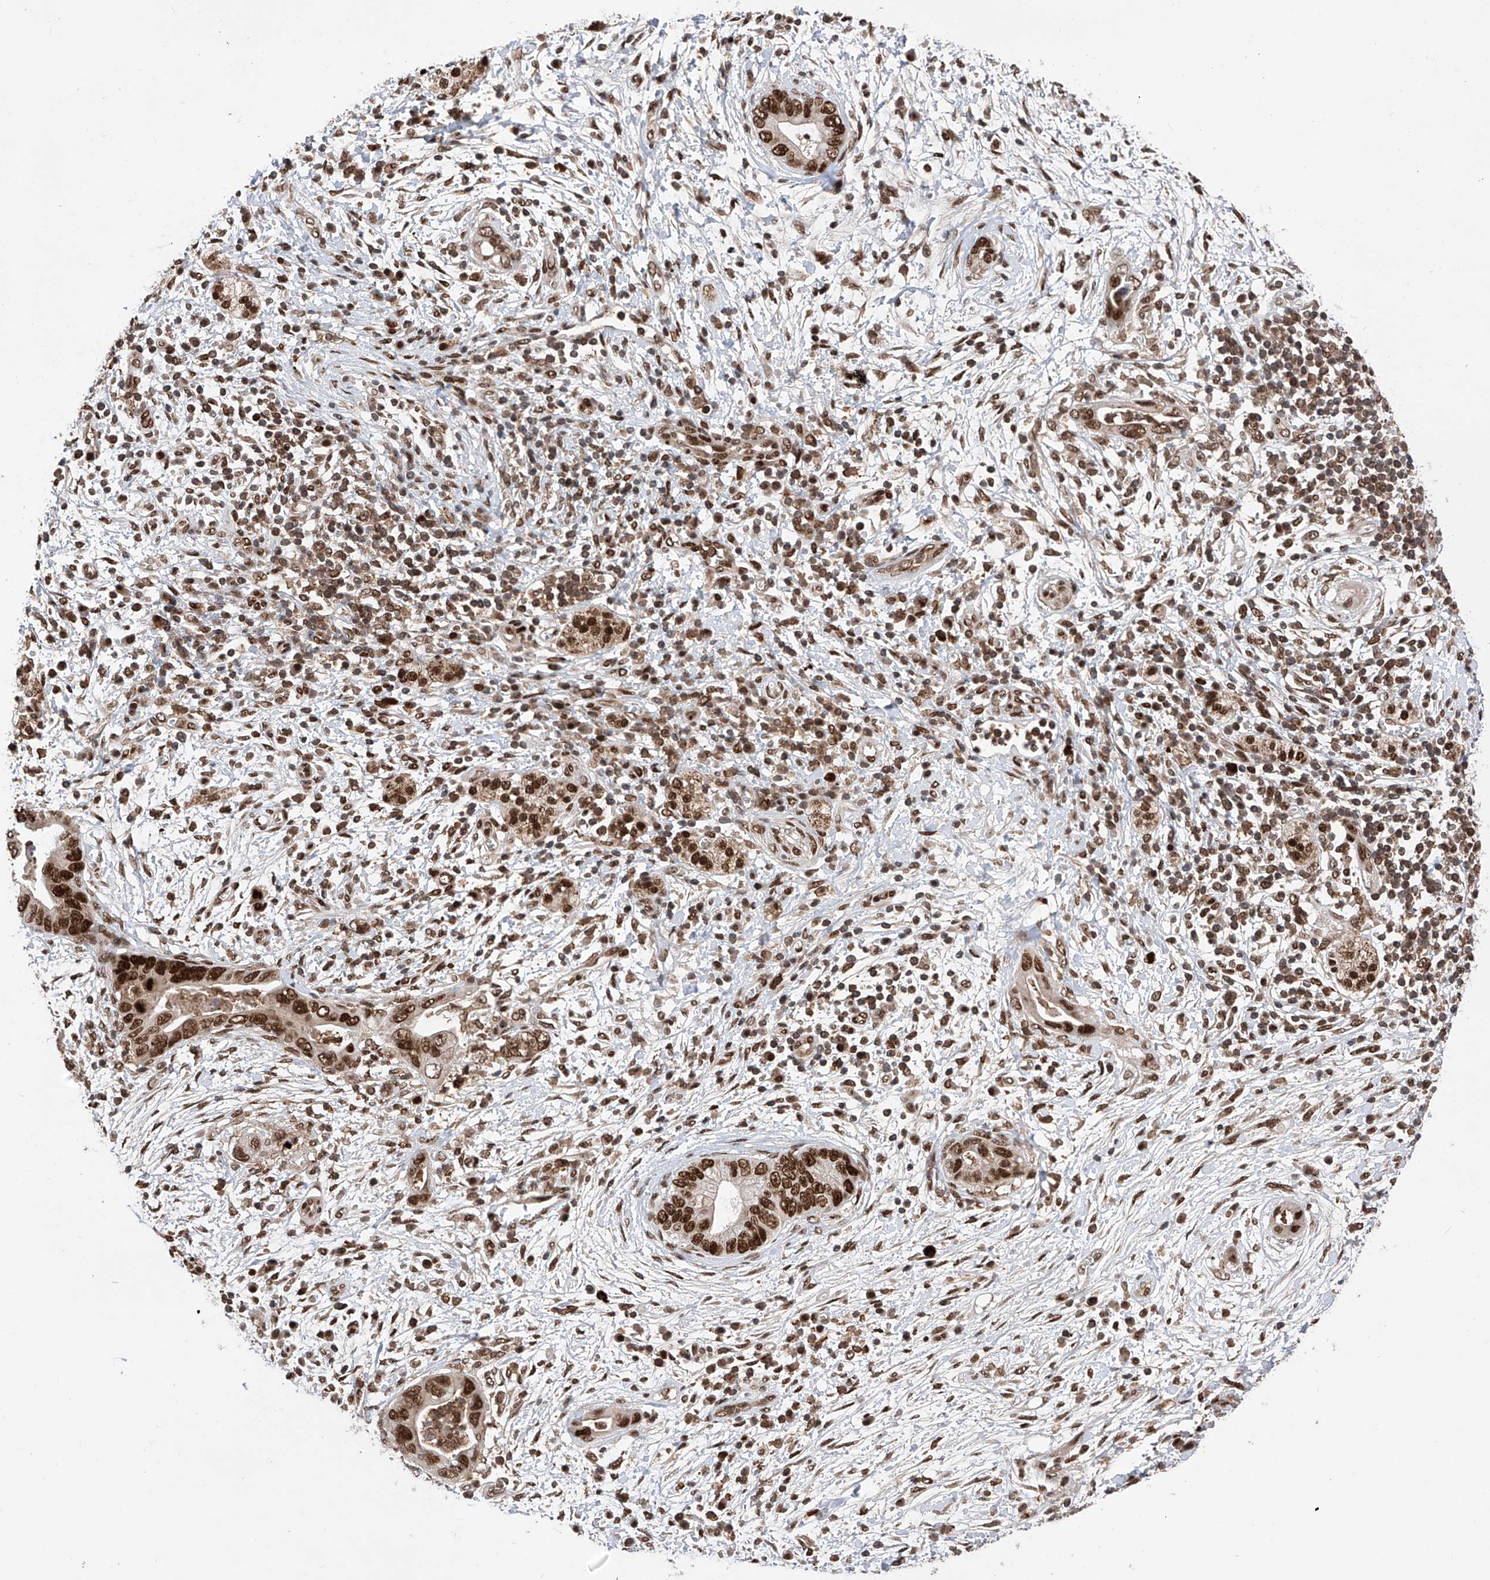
{"staining": {"intensity": "strong", "quantity": ">75%", "location": "nuclear"}, "tissue": "pancreatic cancer", "cell_type": "Tumor cells", "image_type": "cancer", "snomed": [{"axis": "morphology", "description": "Adenocarcinoma, NOS"}, {"axis": "topography", "description": "Pancreas"}], "caption": "The immunohistochemical stain highlights strong nuclear expression in tumor cells of adenocarcinoma (pancreatic) tissue.", "gene": "ZNF280D", "patient": {"sex": "male", "age": 75}}